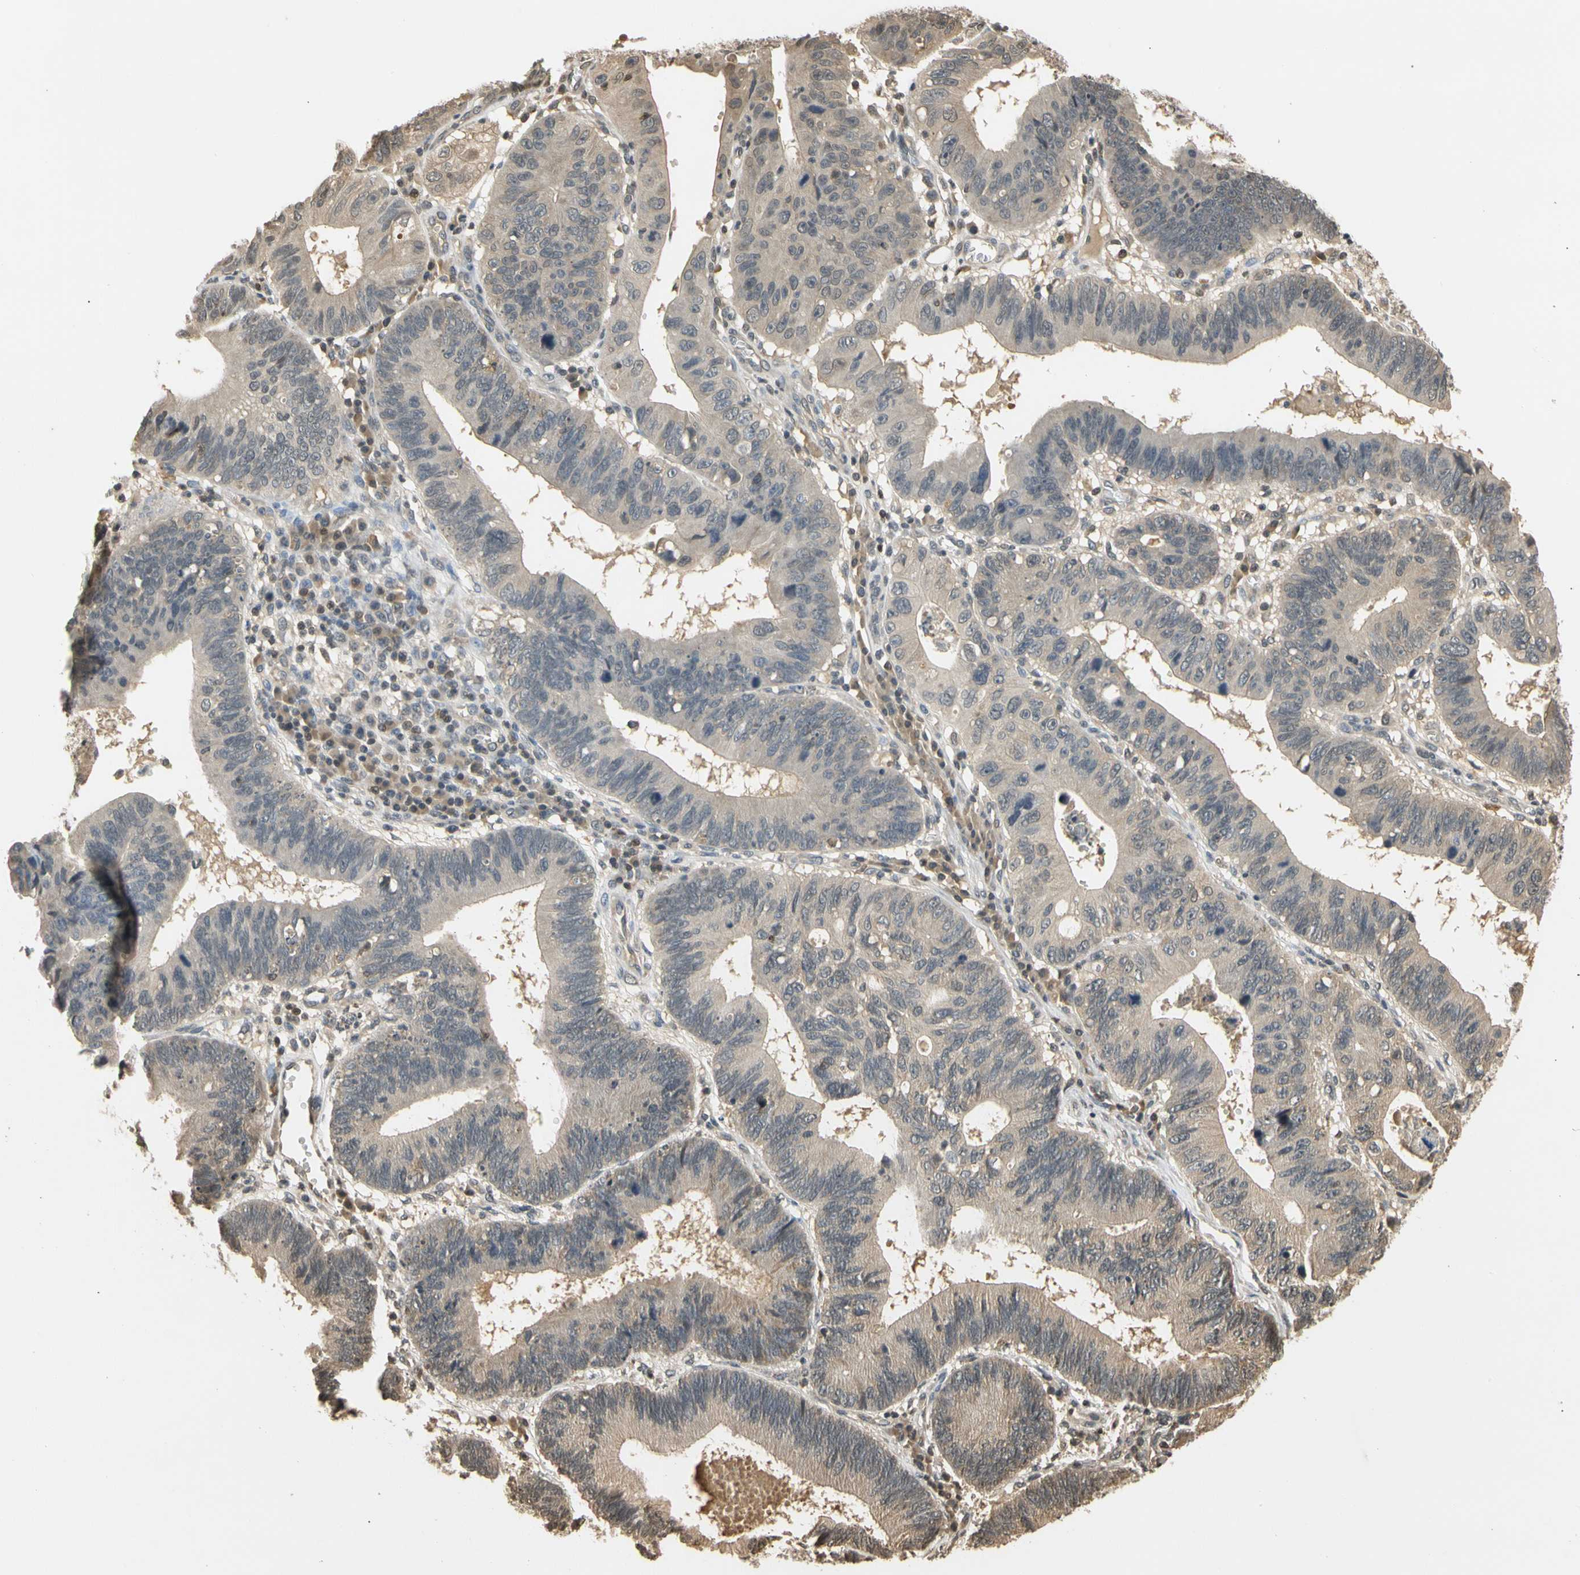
{"staining": {"intensity": "weak", "quantity": ">75%", "location": "cytoplasmic/membranous"}, "tissue": "stomach cancer", "cell_type": "Tumor cells", "image_type": "cancer", "snomed": [{"axis": "morphology", "description": "Adenocarcinoma, NOS"}, {"axis": "topography", "description": "Stomach"}], "caption": "Weak cytoplasmic/membranous positivity for a protein is present in approximately >75% of tumor cells of adenocarcinoma (stomach) using IHC.", "gene": "SOD1", "patient": {"sex": "male", "age": 59}}